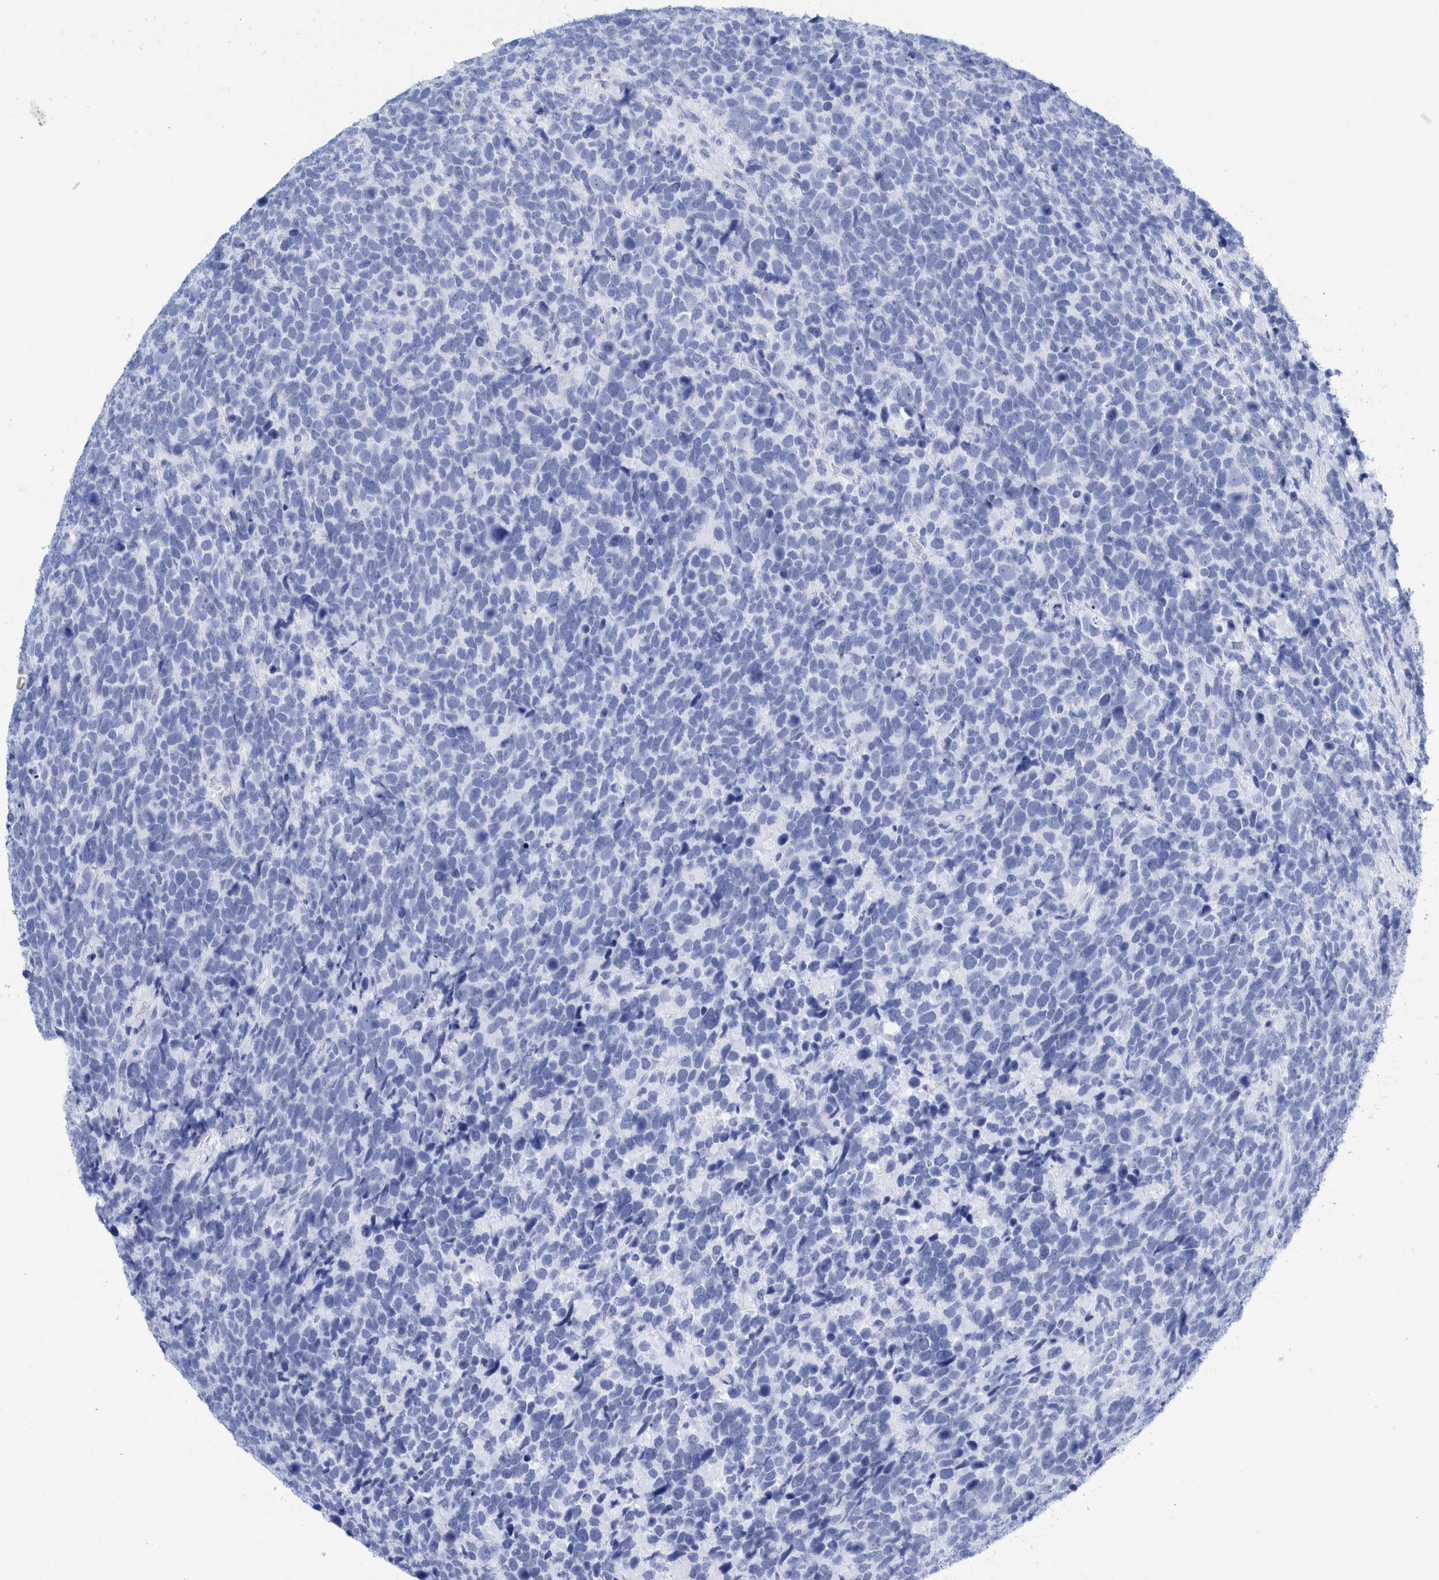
{"staining": {"intensity": "negative", "quantity": "none", "location": "none"}, "tissue": "urothelial cancer", "cell_type": "Tumor cells", "image_type": "cancer", "snomed": [{"axis": "morphology", "description": "Urothelial carcinoma, High grade"}, {"axis": "topography", "description": "Urinary bladder"}], "caption": "Immunohistochemistry micrograph of human urothelial carcinoma (high-grade) stained for a protein (brown), which displays no positivity in tumor cells.", "gene": "KRT14", "patient": {"sex": "female", "age": 82}}